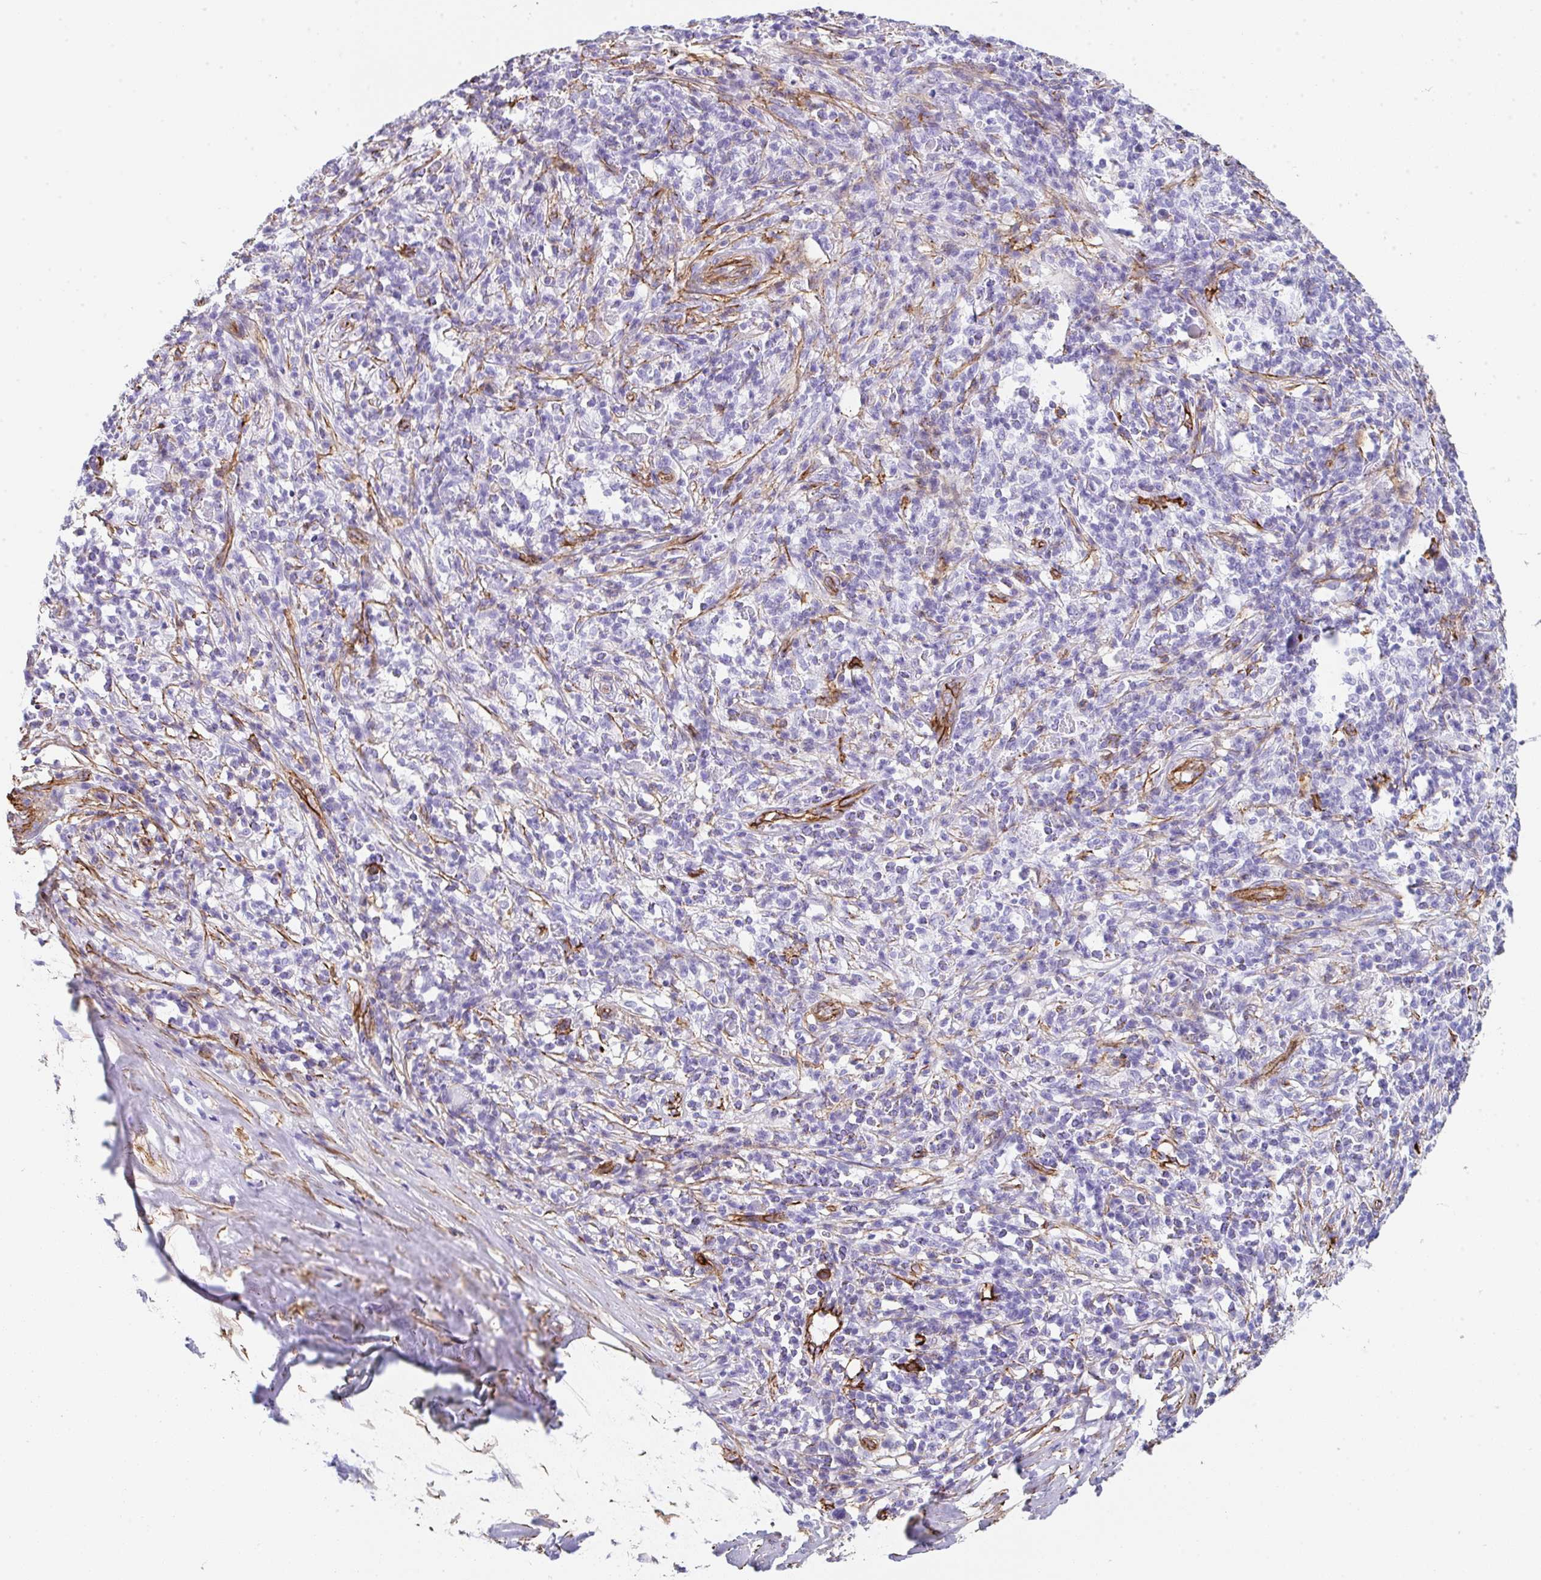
{"staining": {"intensity": "negative", "quantity": "none", "location": "none"}, "tissue": "melanoma", "cell_type": "Tumor cells", "image_type": "cancer", "snomed": [{"axis": "morphology", "description": "Malignant melanoma, NOS"}, {"axis": "topography", "description": "Skin"}], "caption": "Immunohistochemical staining of human melanoma displays no significant expression in tumor cells.", "gene": "DBN1", "patient": {"sex": "male", "age": 66}}